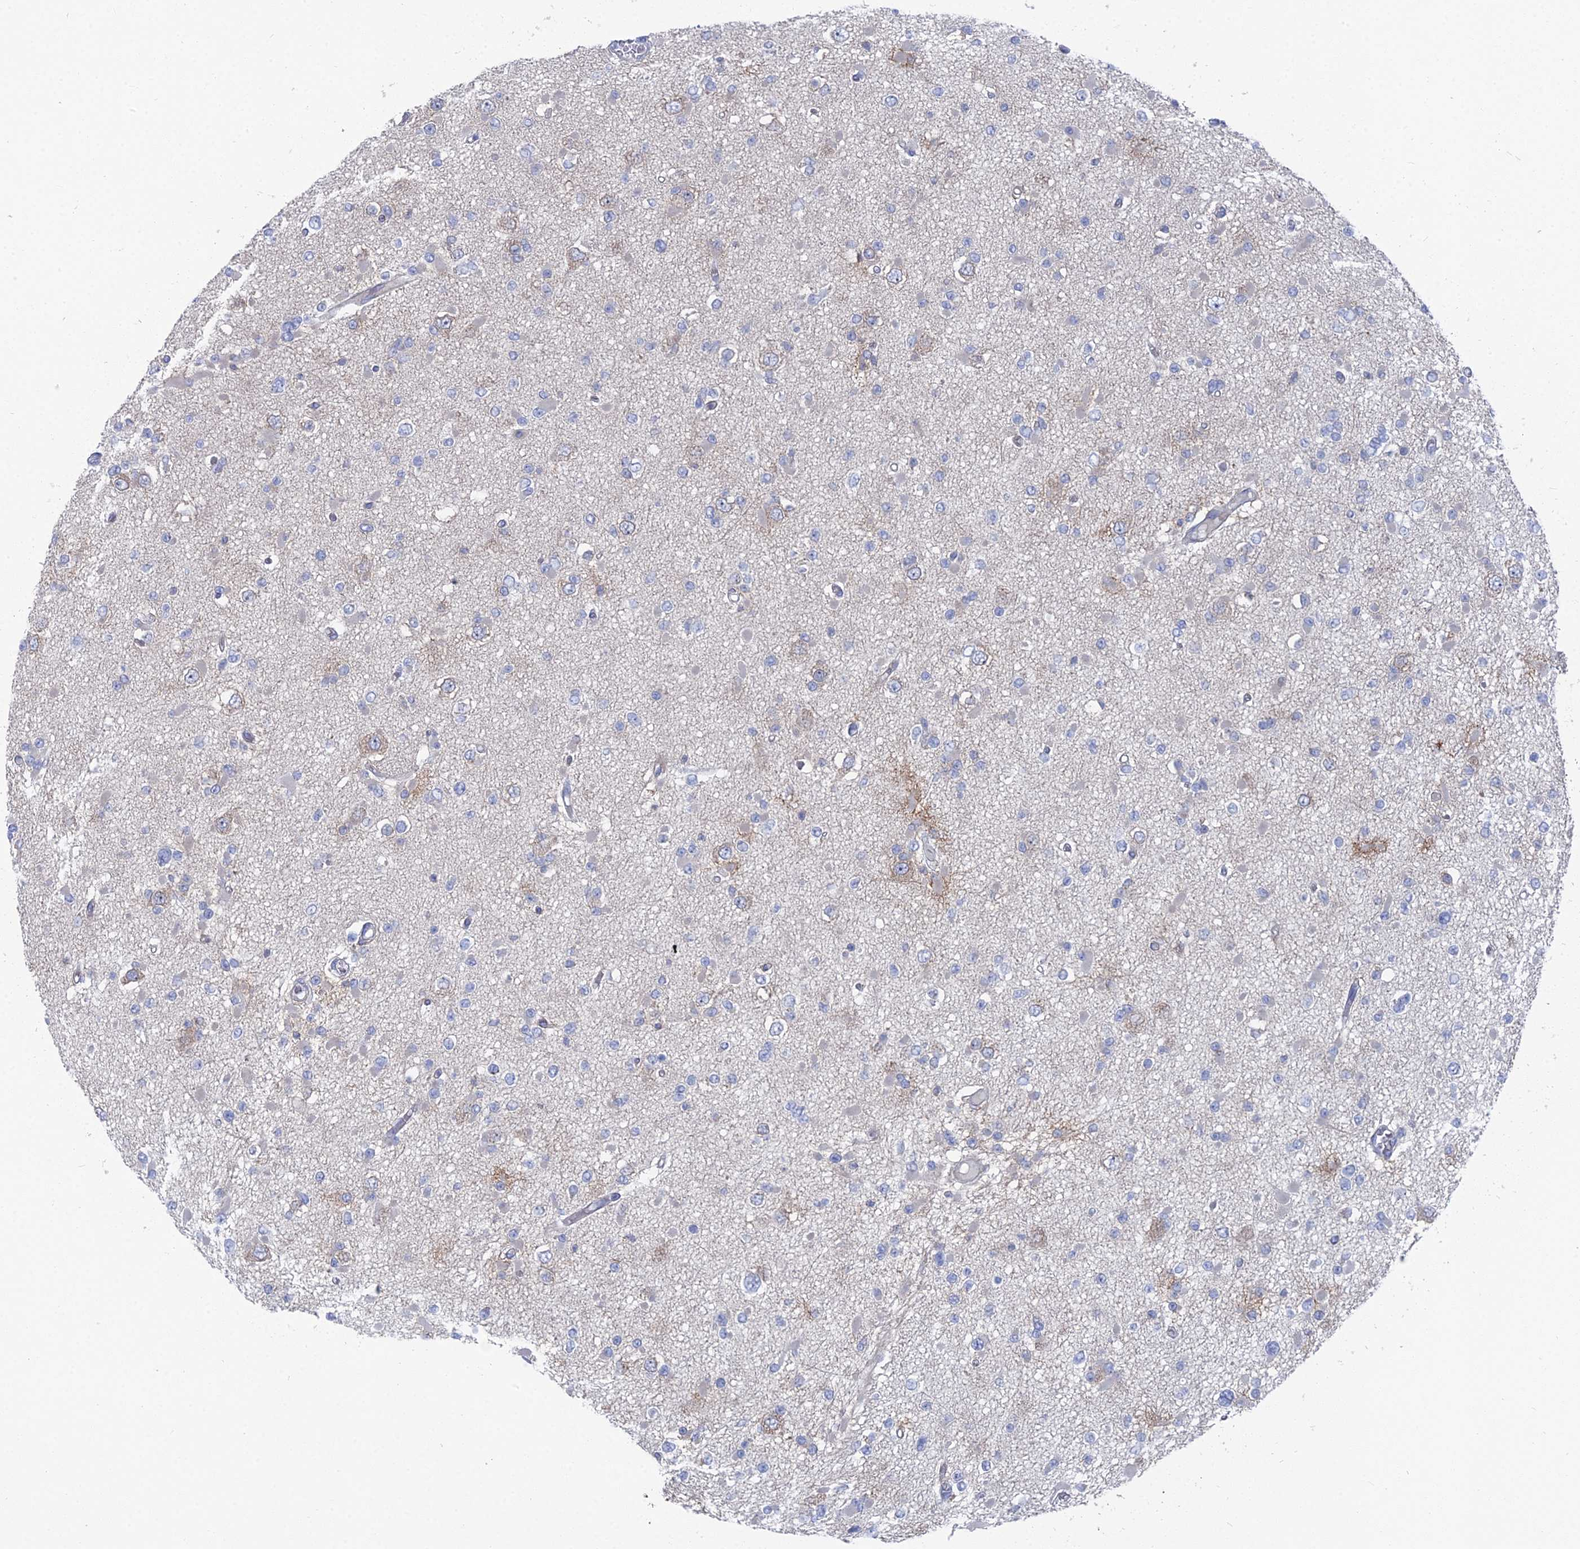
{"staining": {"intensity": "negative", "quantity": "none", "location": "none"}, "tissue": "glioma", "cell_type": "Tumor cells", "image_type": "cancer", "snomed": [{"axis": "morphology", "description": "Glioma, malignant, Low grade"}, {"axis": "topography", "description": "Brain"}], "caption": "There is no significant positivity in tumor cells of glioma.", "gene": "CCDC149", "patient": {"sex": "female", "age": 22}}